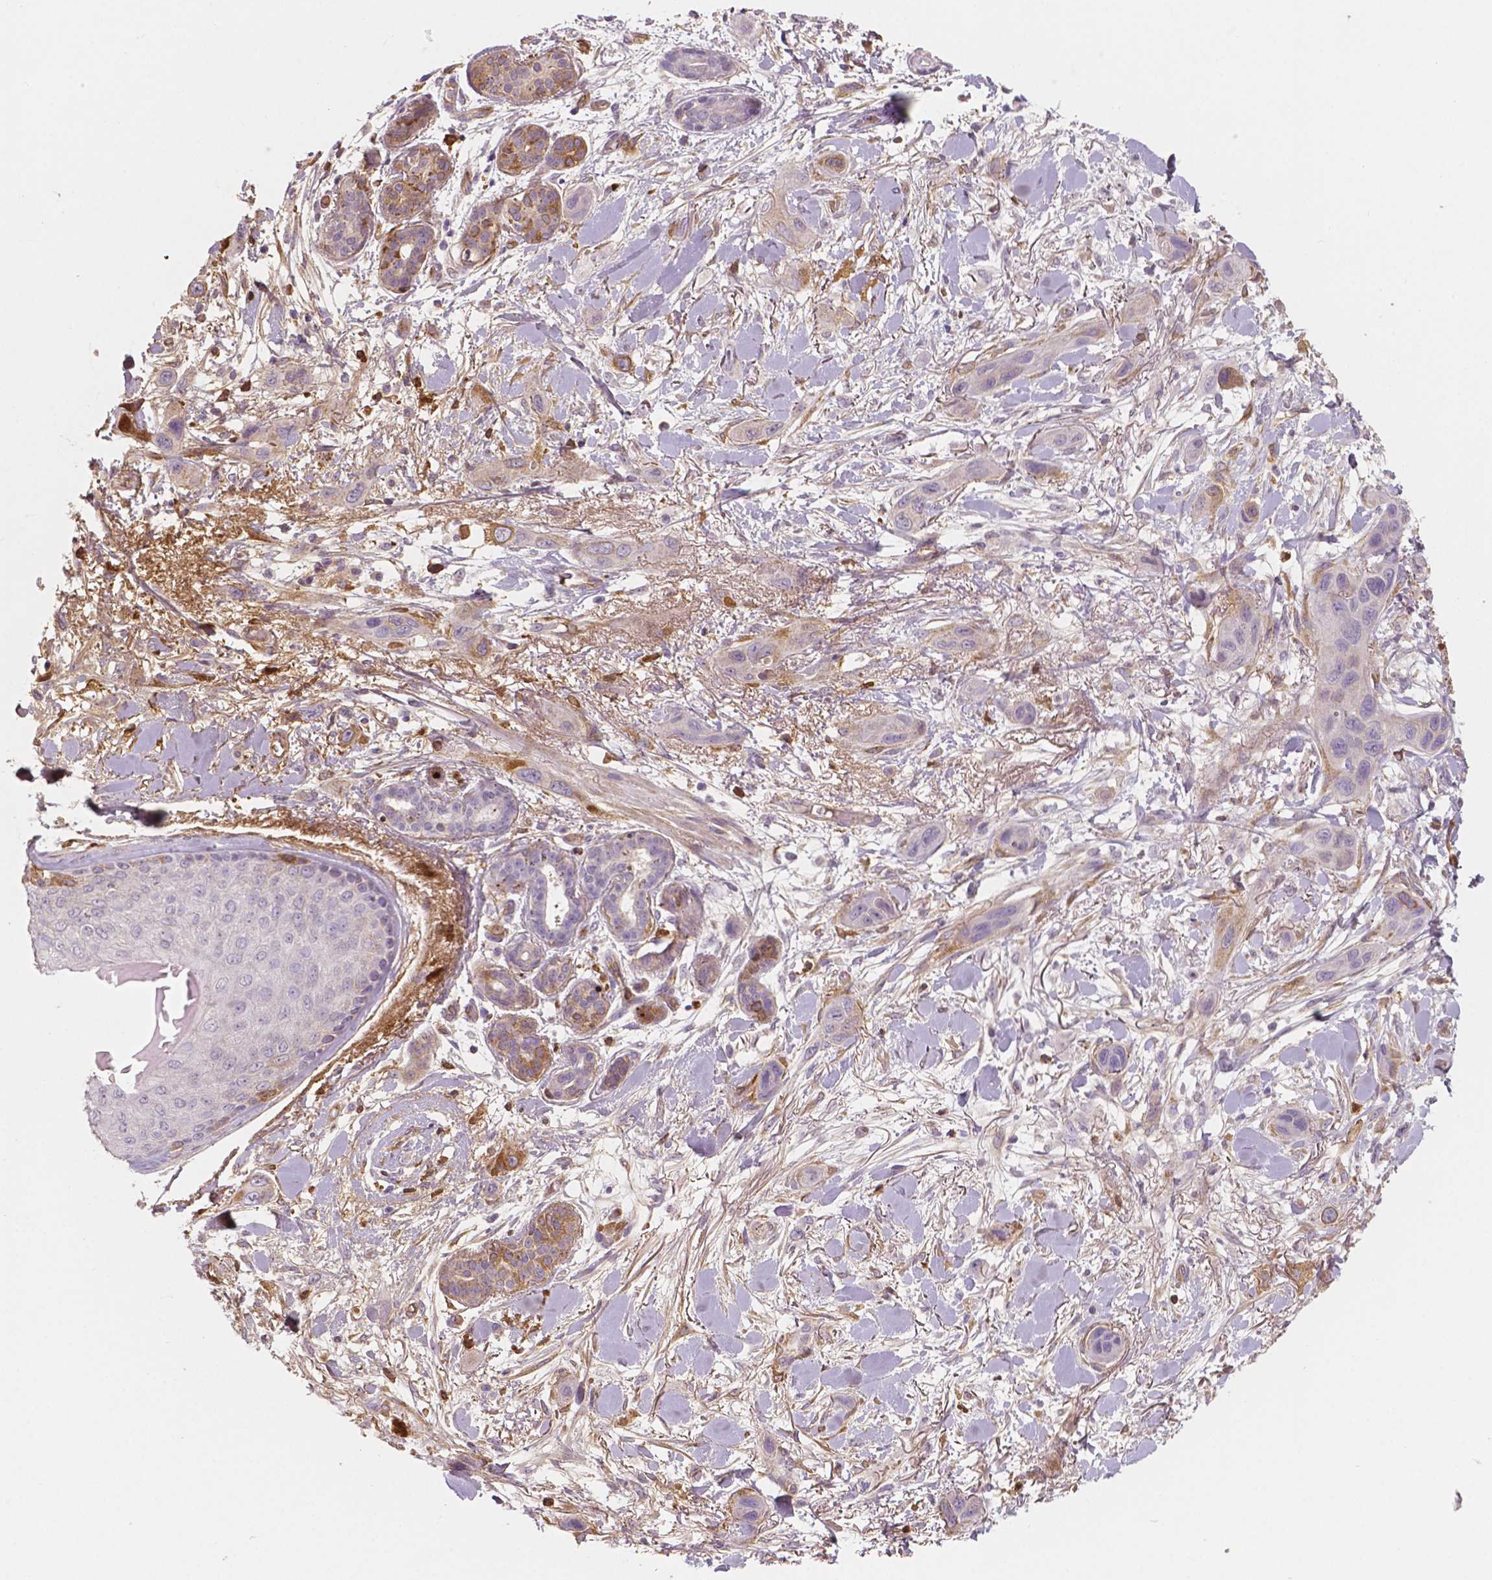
{"staining": {"intensity": "negative", "quantity": "none", "location": "none"}, "tissue": "skin cancer", "cell_type": "Tumor cells", "image_type": "cancer", "snomed": [{"axis": "morphology", "description": "Squamous cell carcinoma, NOS"}, {"axis": "topography", "description": "Skin"}], "caption": "Immunohistochemical staining of human squamous cell carcinoma (skin) shows no significant positivity in tumor cells. (IHC, brightfield microscopy, high magnification).", "gene": "APOA4", "patient": {"sex": "male", "age": 79}}